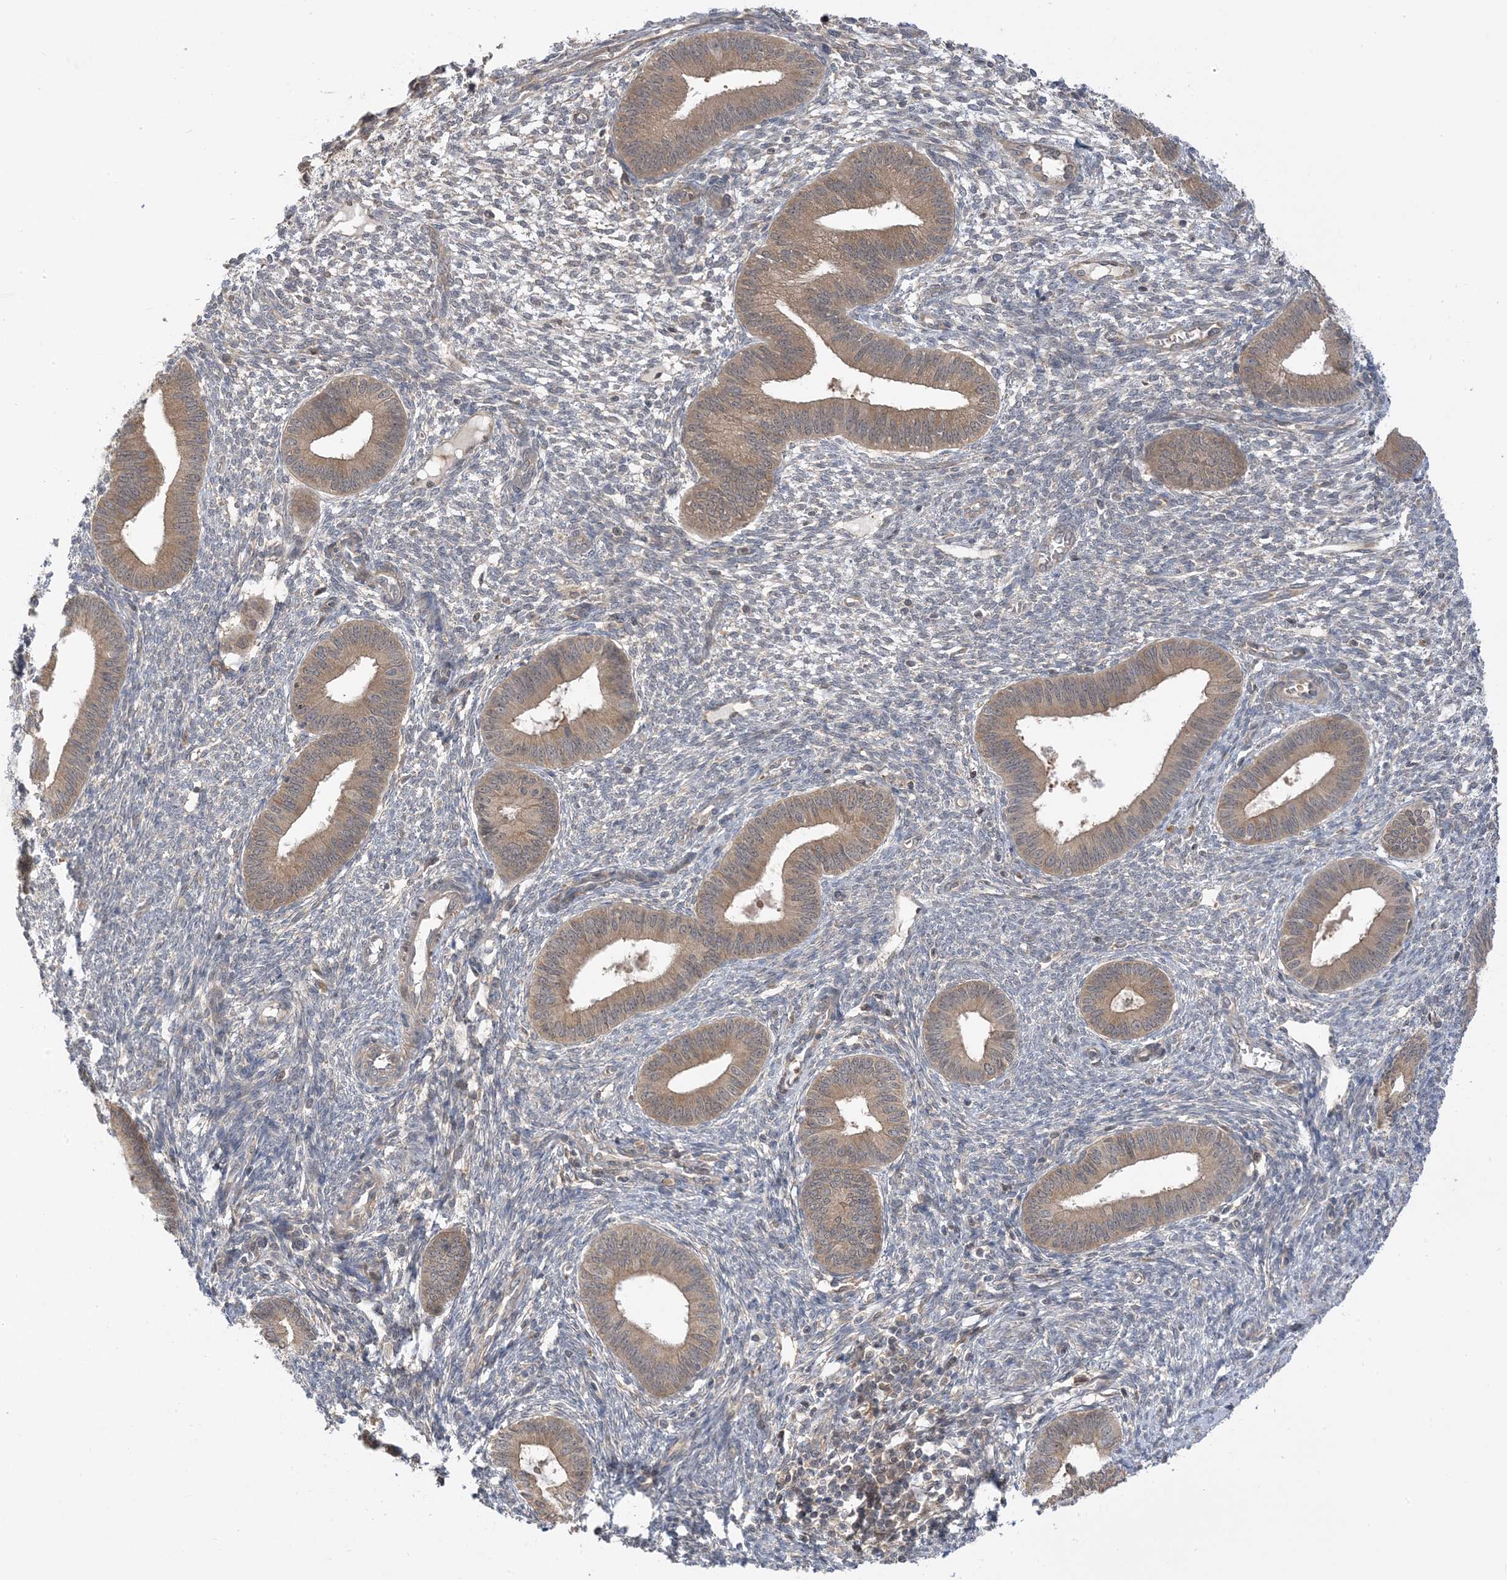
{"staining": {"intensity": "negative", "quantity": "none", "location": "none"}, "tissue": "endometrium", "cell_type": "Cells in endometrial stroma", "image_type": "normal", "snomed": [{"axis": "morphology", "description": "Normal tissue, NOS"}, {"axis": "topography", "description": "Endometrium"}], "caption": "High power microscopy histopathology image of an immunohistochemistry micrograph of unremarkable endometrium, revealing no significant expression in cells in endometrial stroma.", "gene": "WDR26", "patient": {"sex": "female", "age": 46}}